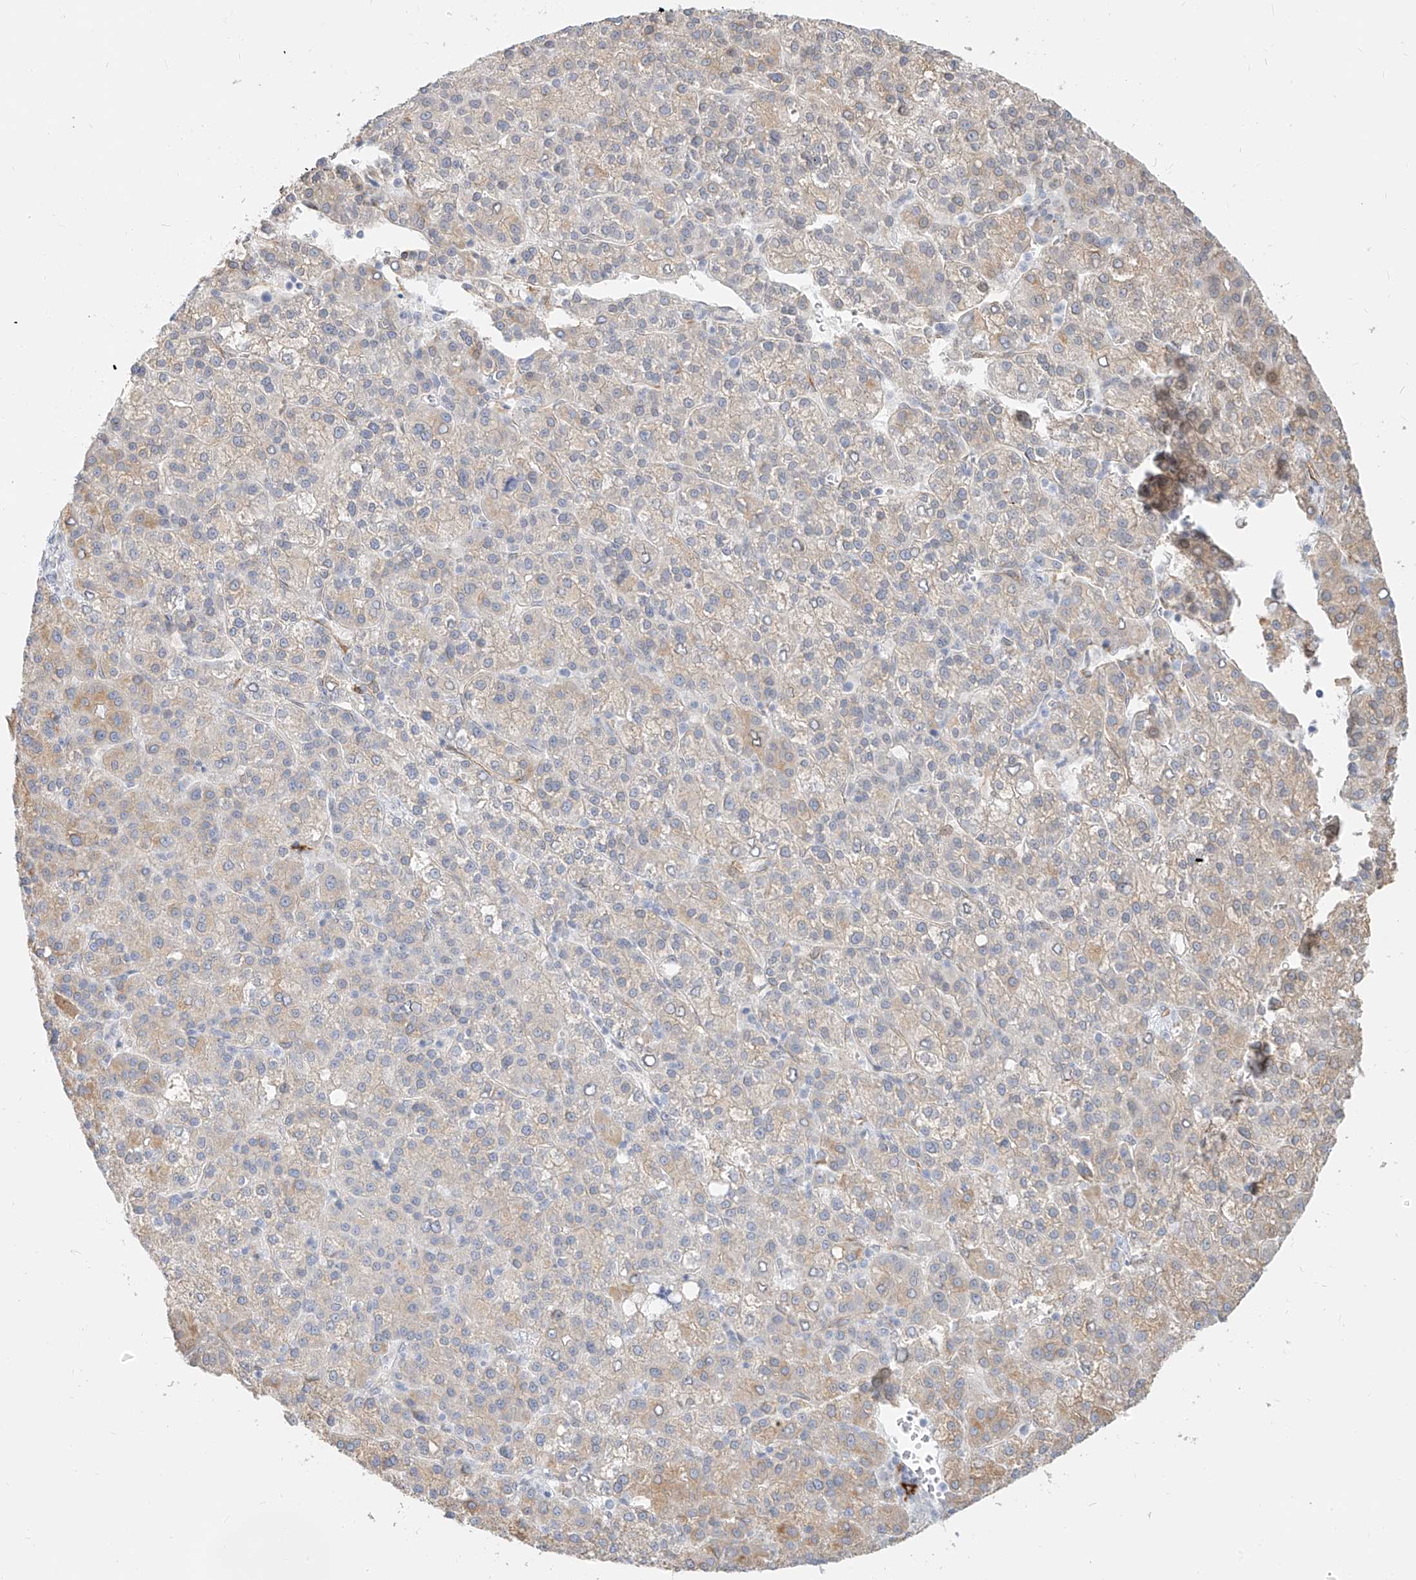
{"staining": {"intensity": "weak", "quantity": "<25%", "location": "cytoplasmic/membranous"}, "tissue": "liver cancer", "cell_type": "Tumor cells", "image_type": "cancer", "snomed": [{"axis": "morphology", "description": "Carcinoma, Hepatocellular, NOS"}, {"axis": "topography", "description": "Liver"}], "caption": "DAB (3,3'-diaminobenzidine) immunohistochemical staining of hepatocellular carcinoma (liver) shows no significant positivity in tumor cells.", "gene": "NHSL1", "patient": {"sex": "female", "age": 58}}